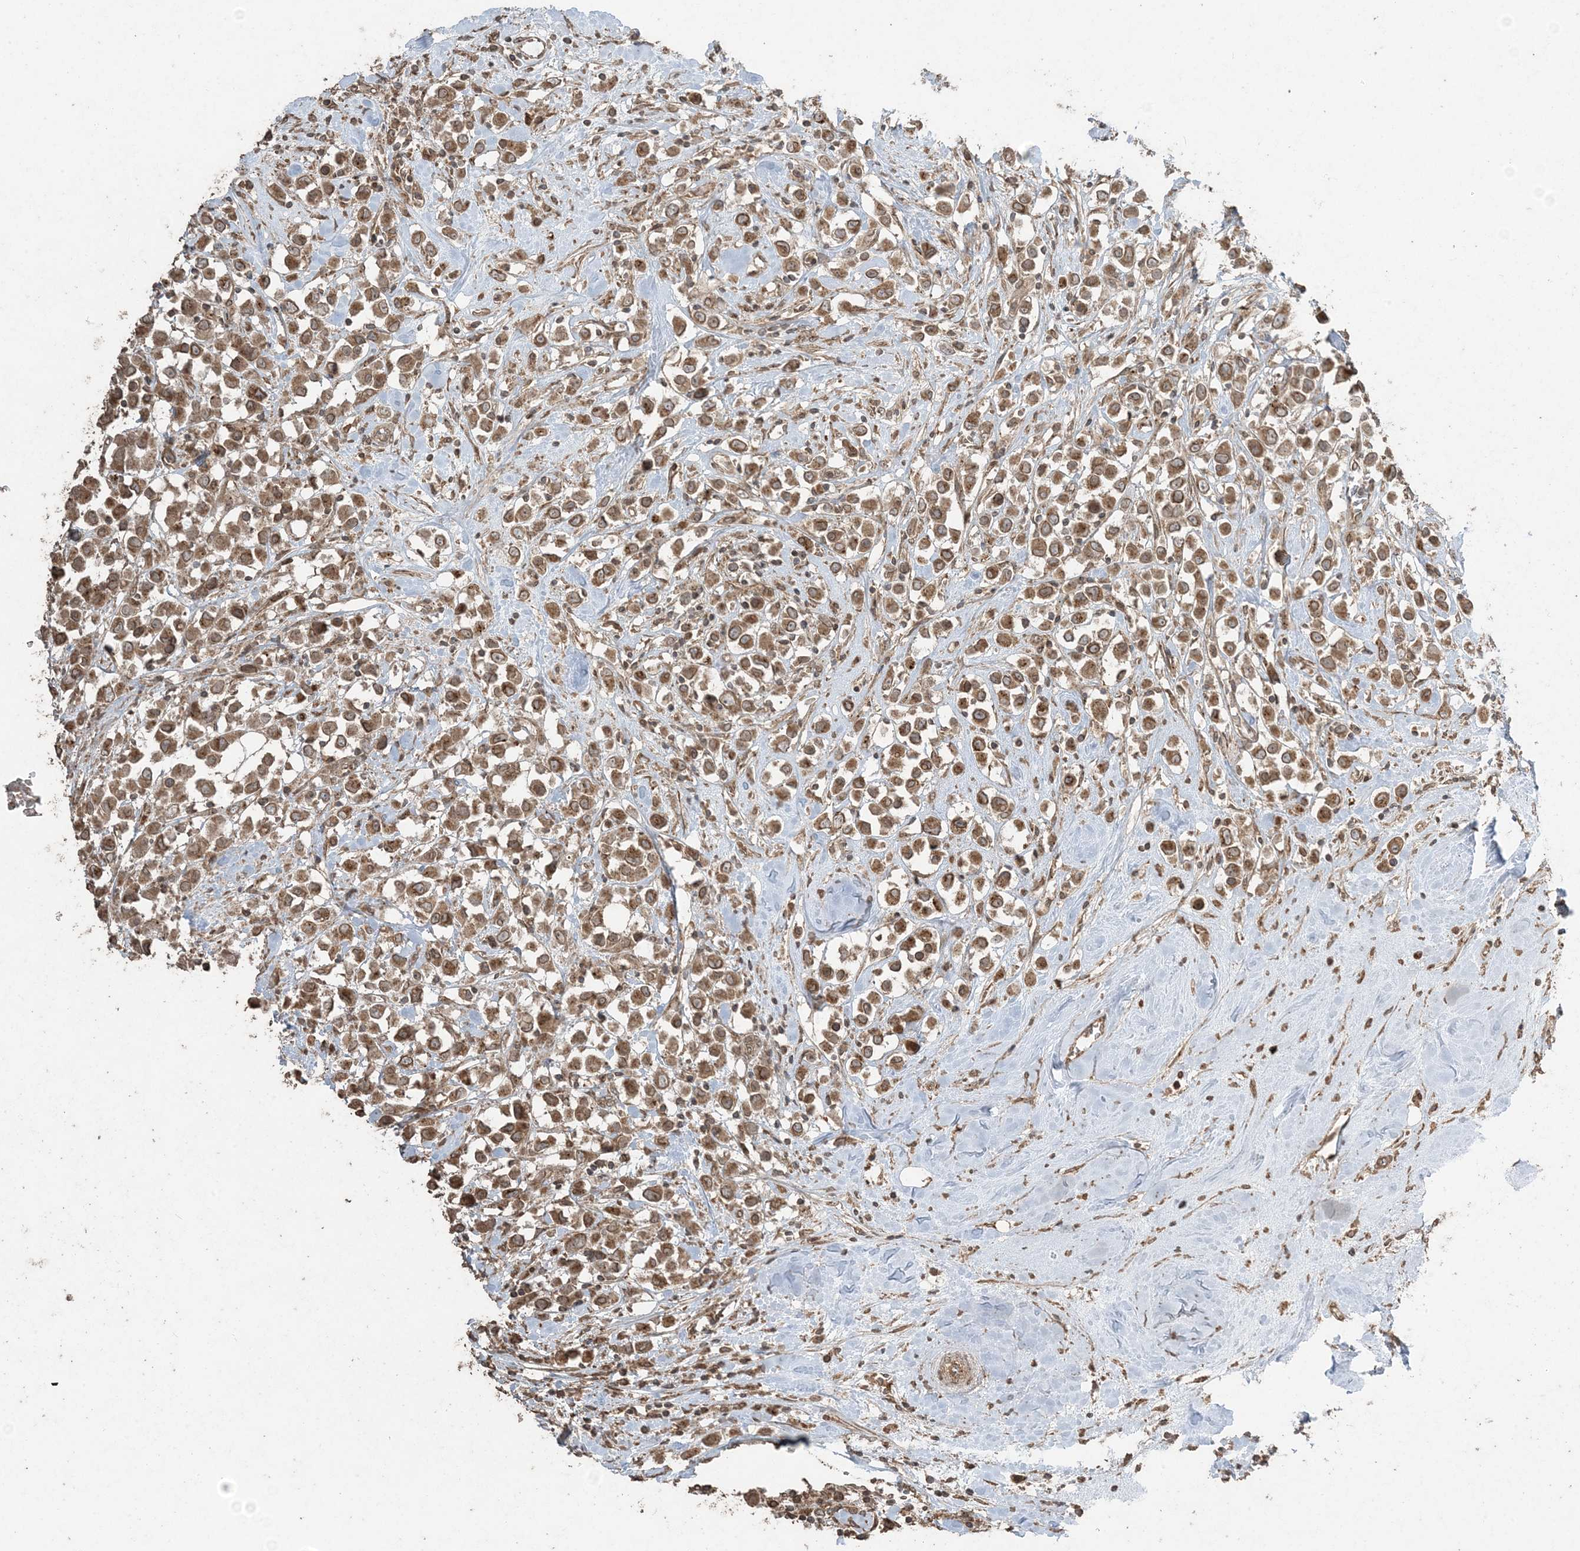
{"staining": {"intensity": "moderate", "quantity": ">75%", "location": "cytoplasmic/membranous"}, "tissue": "breast cancer", "cell_type": "Tumor cells", "image_type": "cancer", "snomed": [{"axis": "morphology", "description": "Duct carcinoma"}, {"axis": "topography", "description": "Breast"}], "caption": "Human breast cancer (infiltrating ductal carcinoma) stained with a protein marker displays moderate staining in tumor cells.", "gene": "DDX19B", "patient": {"sex": "female", "age": 61}}